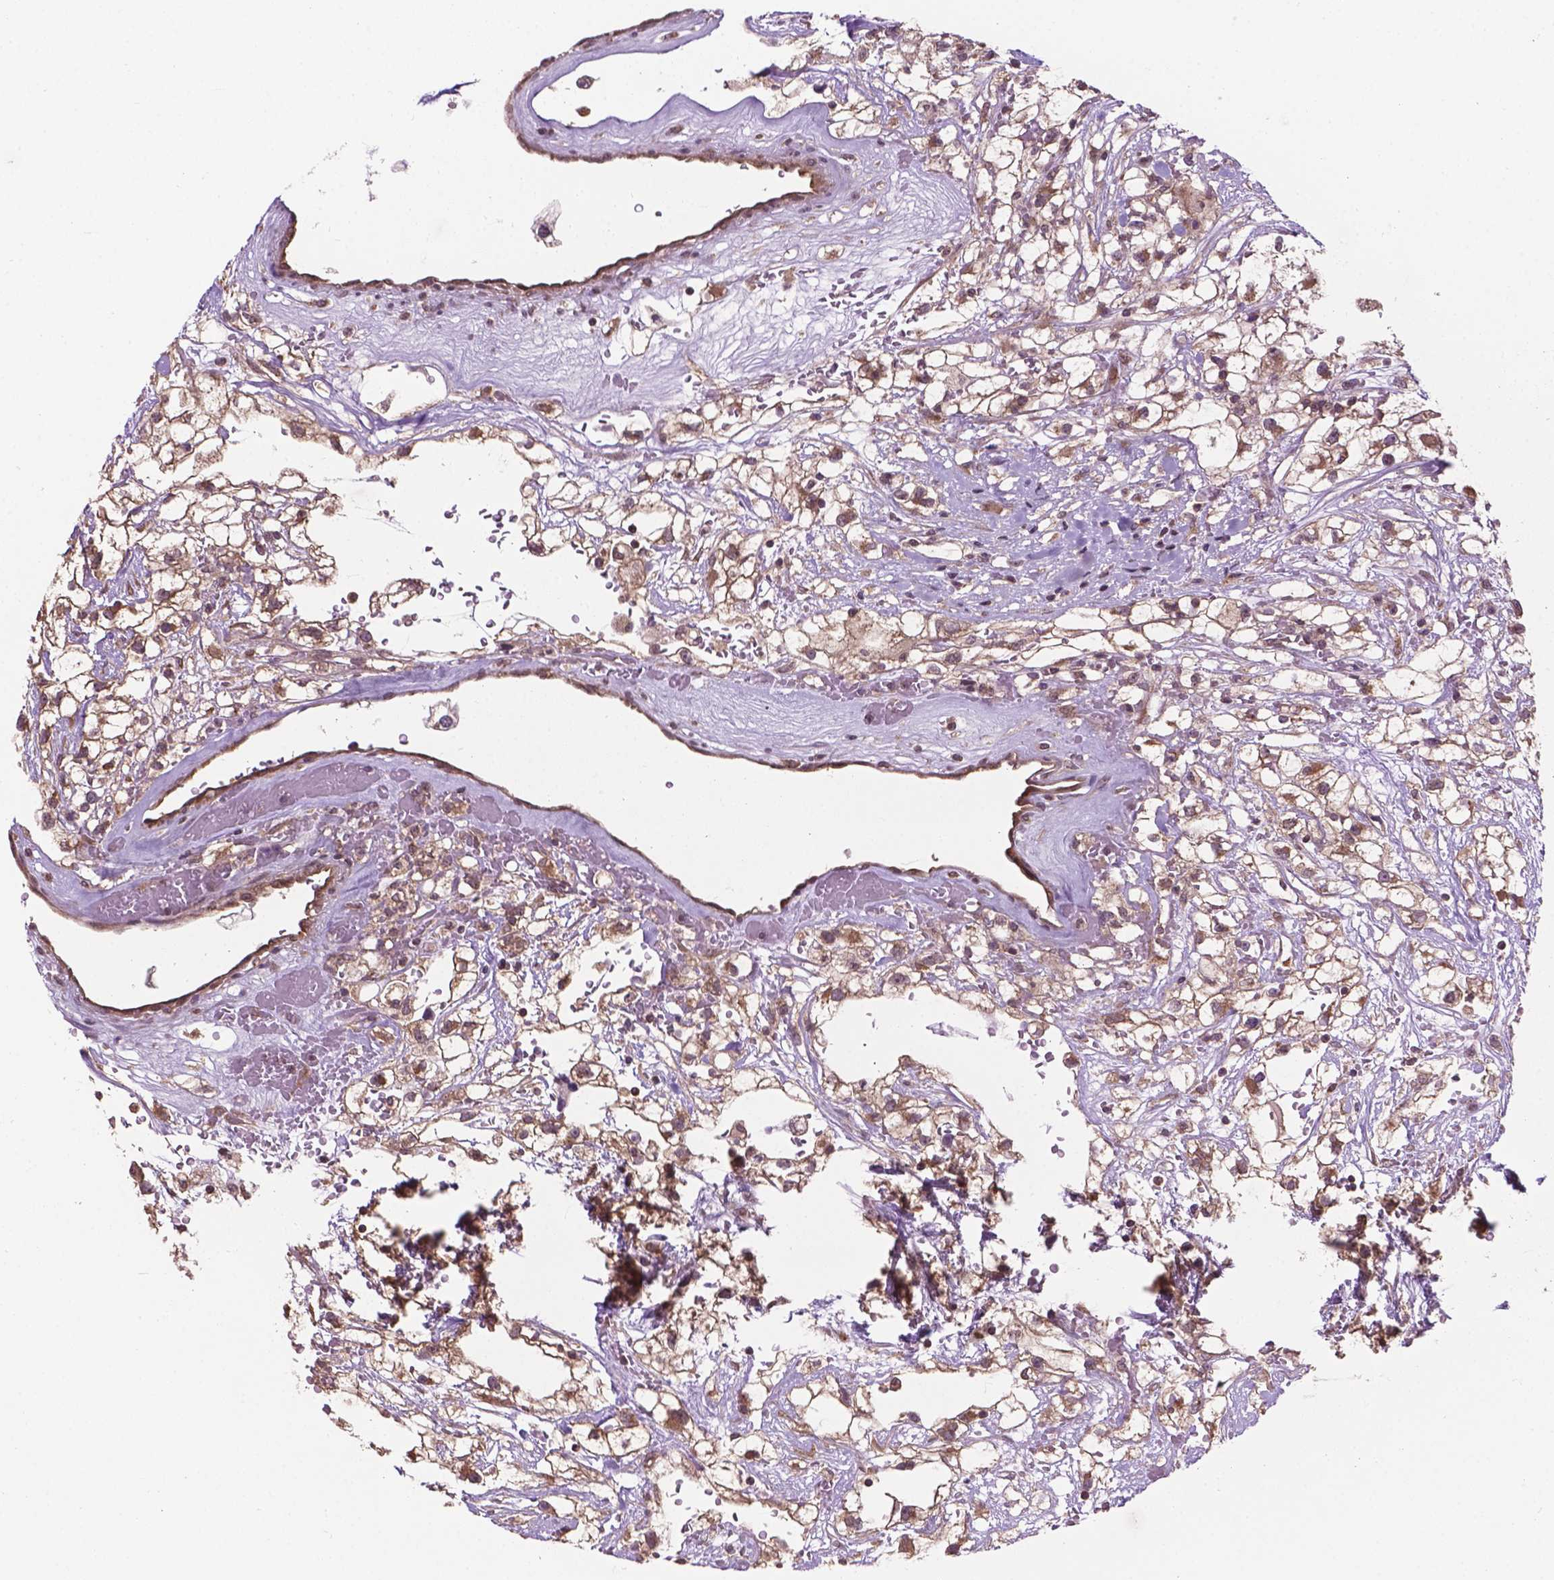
{"staining": {"intensity": "weak", "quantity": ">75%", "location": "cytoplasmic/membranous"}, "tissue": "renal cancer", "cell_type": "Tumor cells", "image_type": "cancer", "snomed": [{"axis": "morphology", "description": "Adenocarcinoma, NOS"}, {"axis": "topography", "description": "Kidney"}], "caption": "Weak cytoplasmic/membranous staining is appreciated in about >75% of tumor cells in renal adenocarcinoma.", "gene": "PPP1CB", "patient": {"sex": "male", "age": 59}}